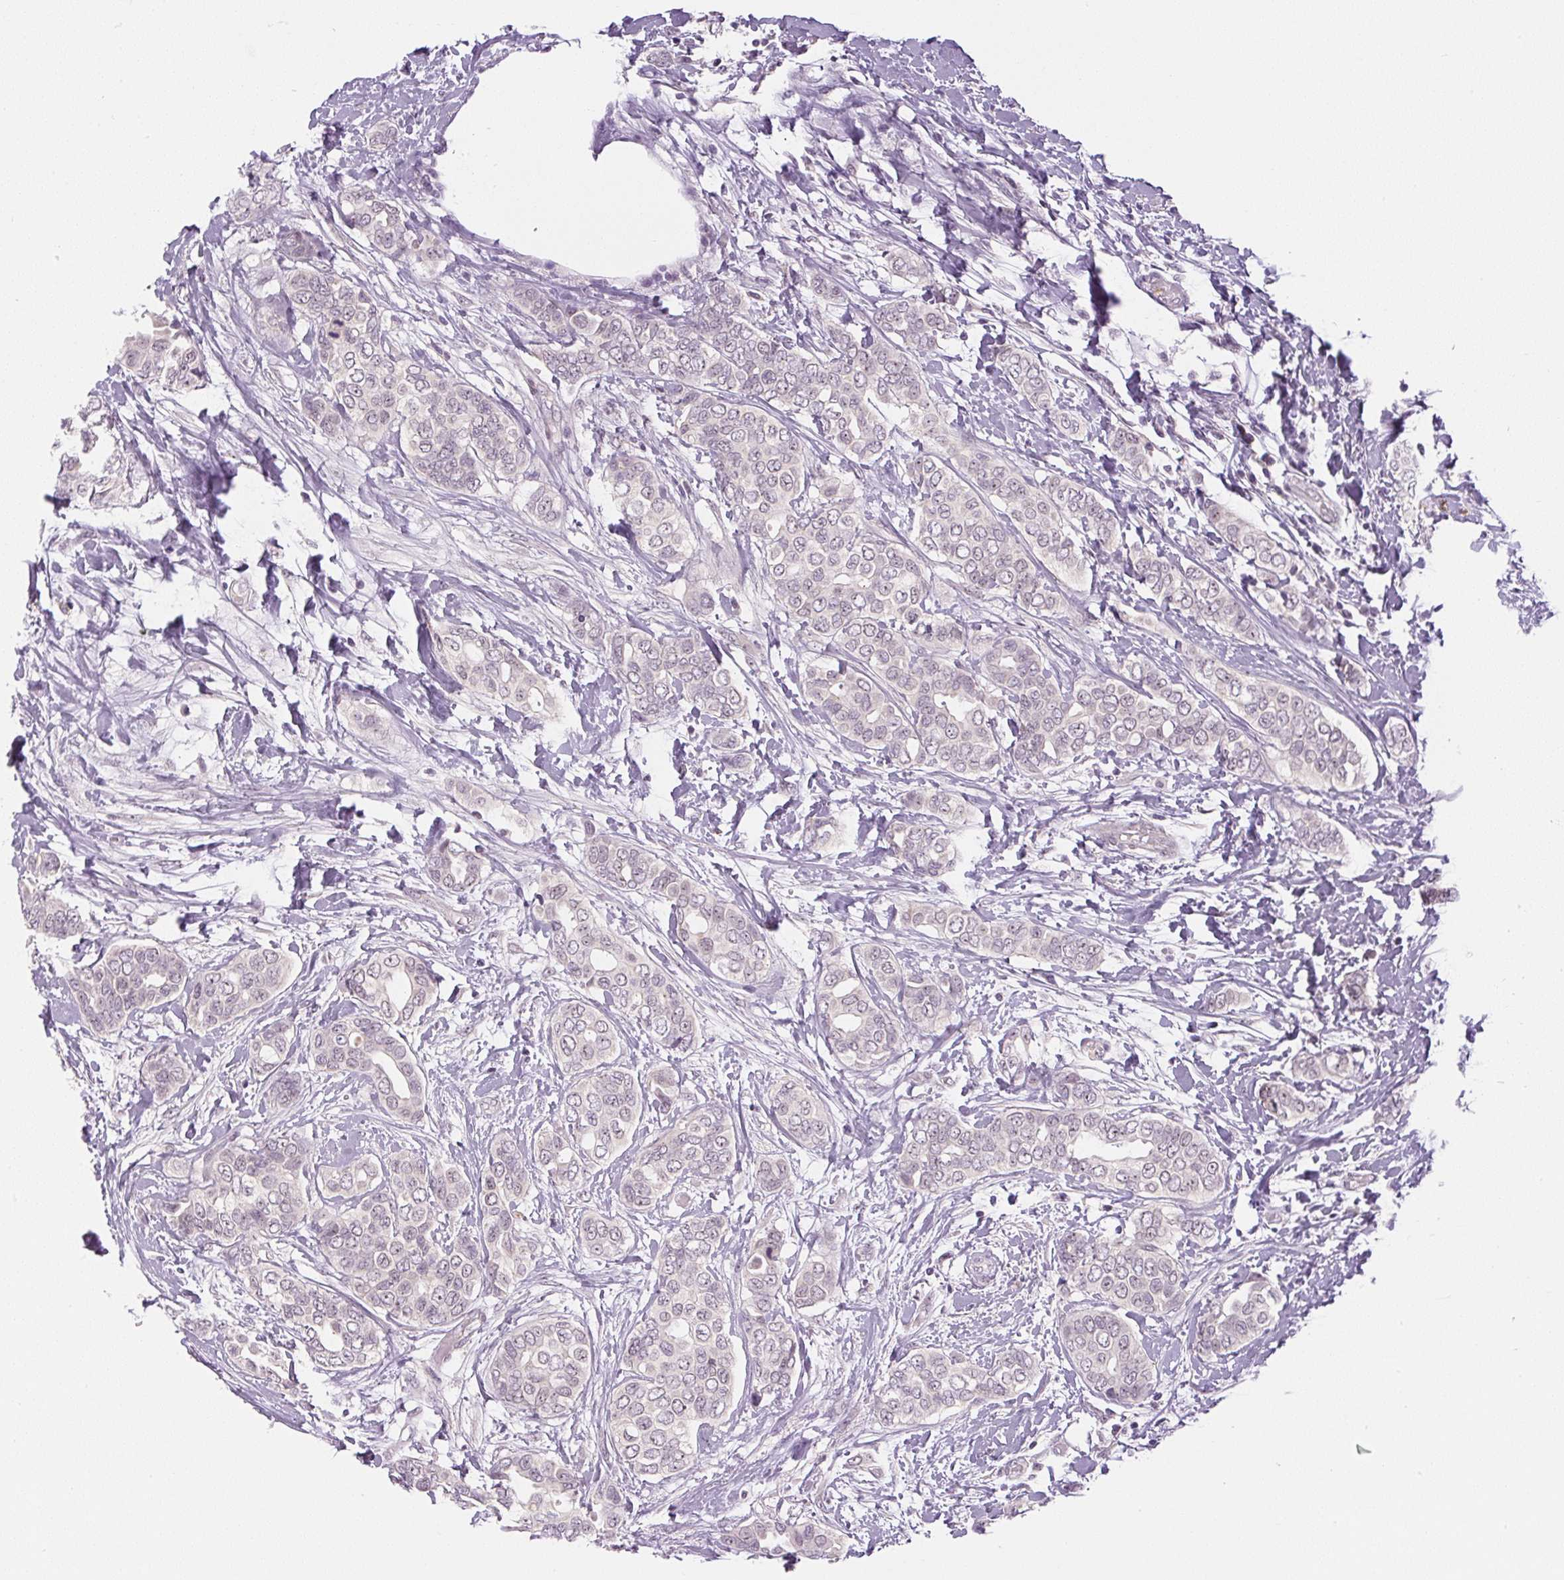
{"staining": {"intensity": "weak", "quantity": "<25%", "location": "nuclear"}, "tissue": "breast cancer", "cell_type": "Tumor cells", "image_type": "cancer", "snomed": [{"axis": "morphology", "description": "Lobular carcinoma"}, {"axis": "topography", "description": "Breast"}], "caption": "An immunohistochemistry image of breast cancer (lobular carcinoma) is shown. There is no staining in tumor cells of breast cancer (lobular carcinoma).", "gene": "SGF29", "patient": {"sex": "female", "age": 51}}